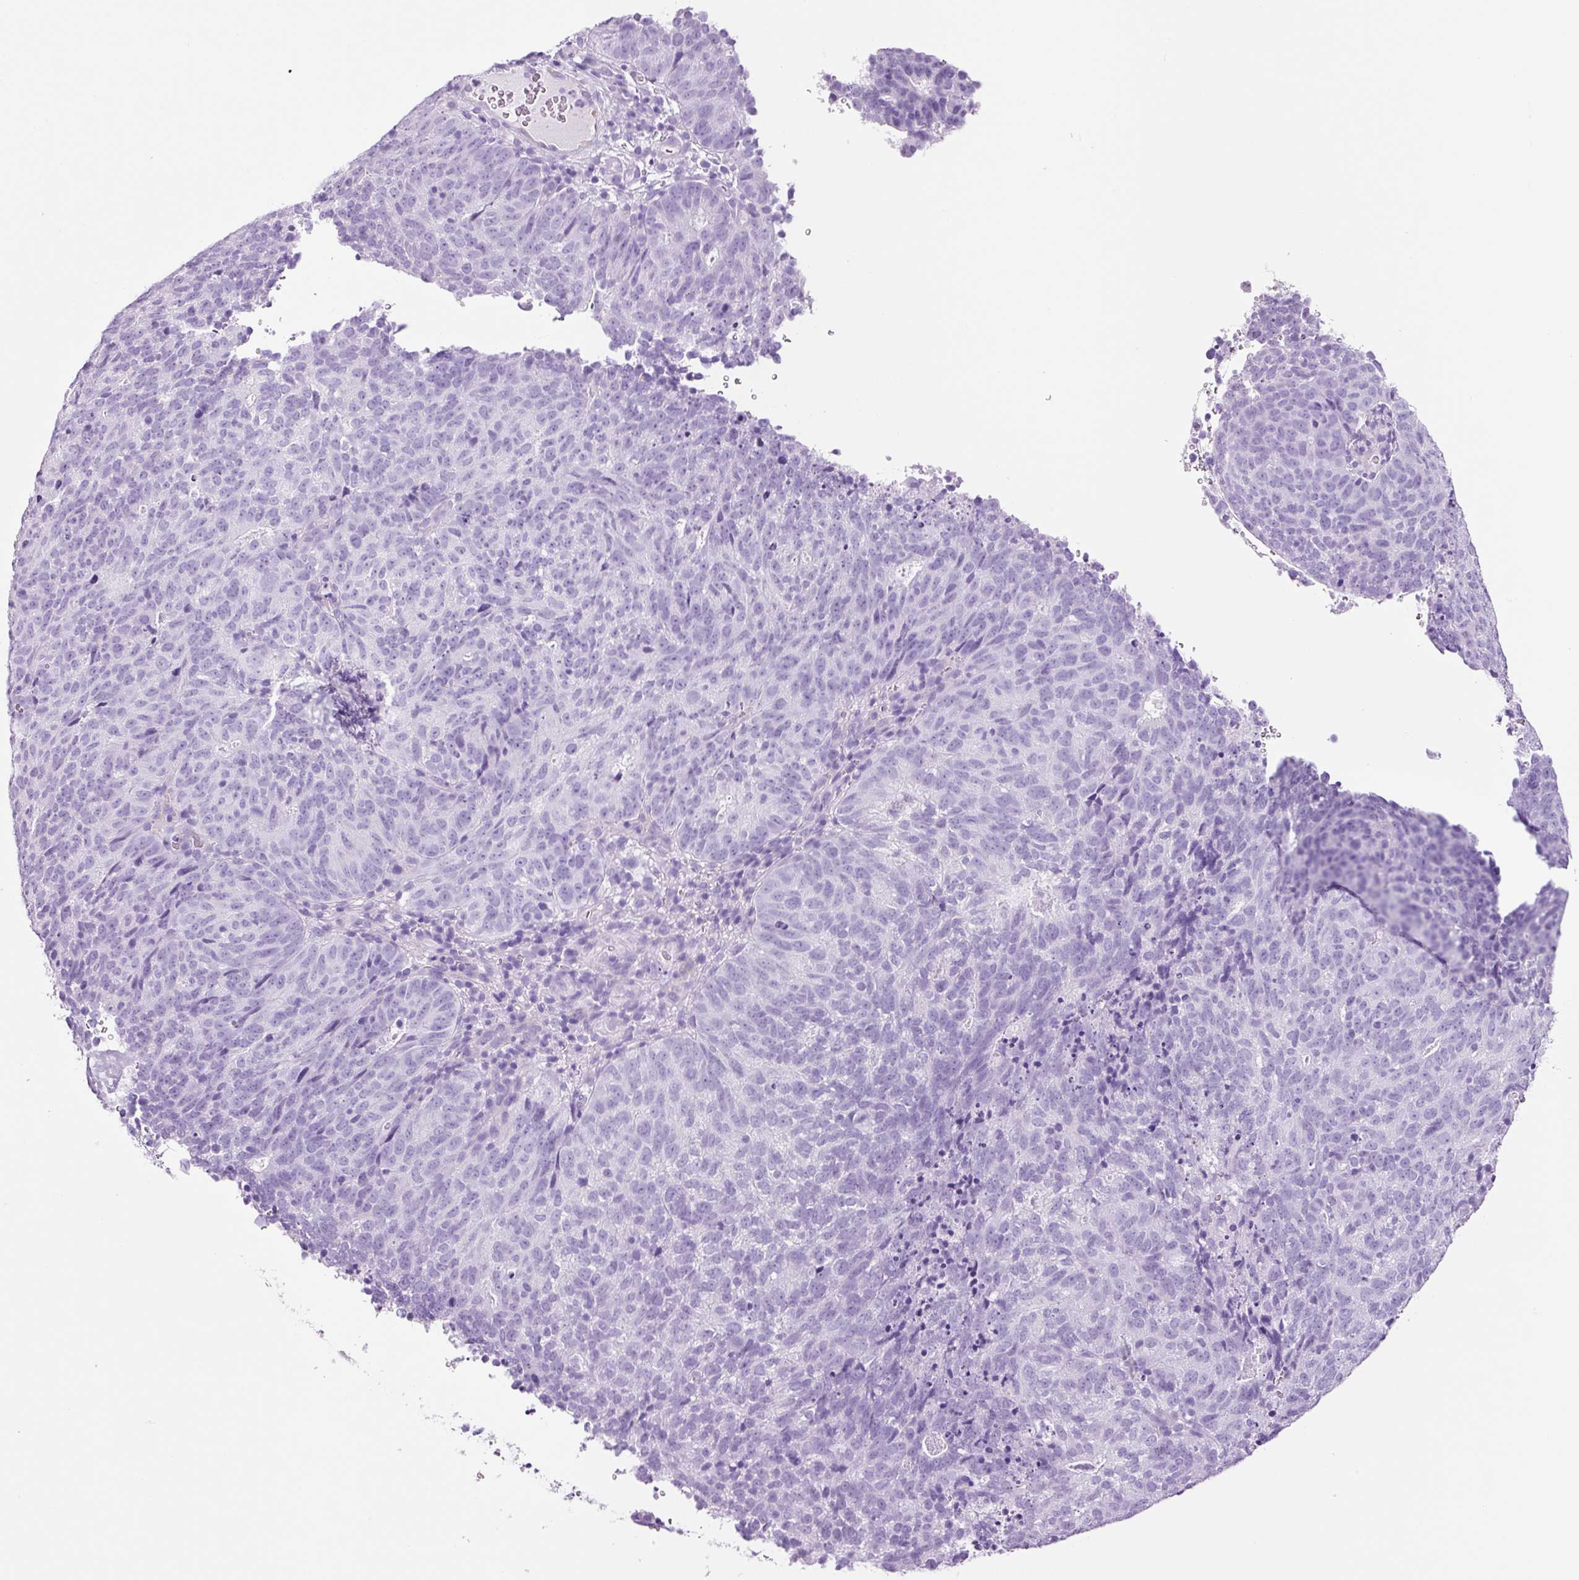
{"staining": {"intensity": "negative", "quantity": "none", "location": "none"}, "tissue": "cervical cancer", "cell_type": "Tumor cells", "image_type": "cancer", "snomed": [{"axis": "morphology", "description": "Adenocarcinoma, NOS"}, {"axis": "topography", "description": "Cervix"}], "caption": "Photomicrograph shows no significant protein positivity in tumor cells of cervical cancer.", "gene": "ADSS1", "patient": {"sex": "female", "age": 38}}